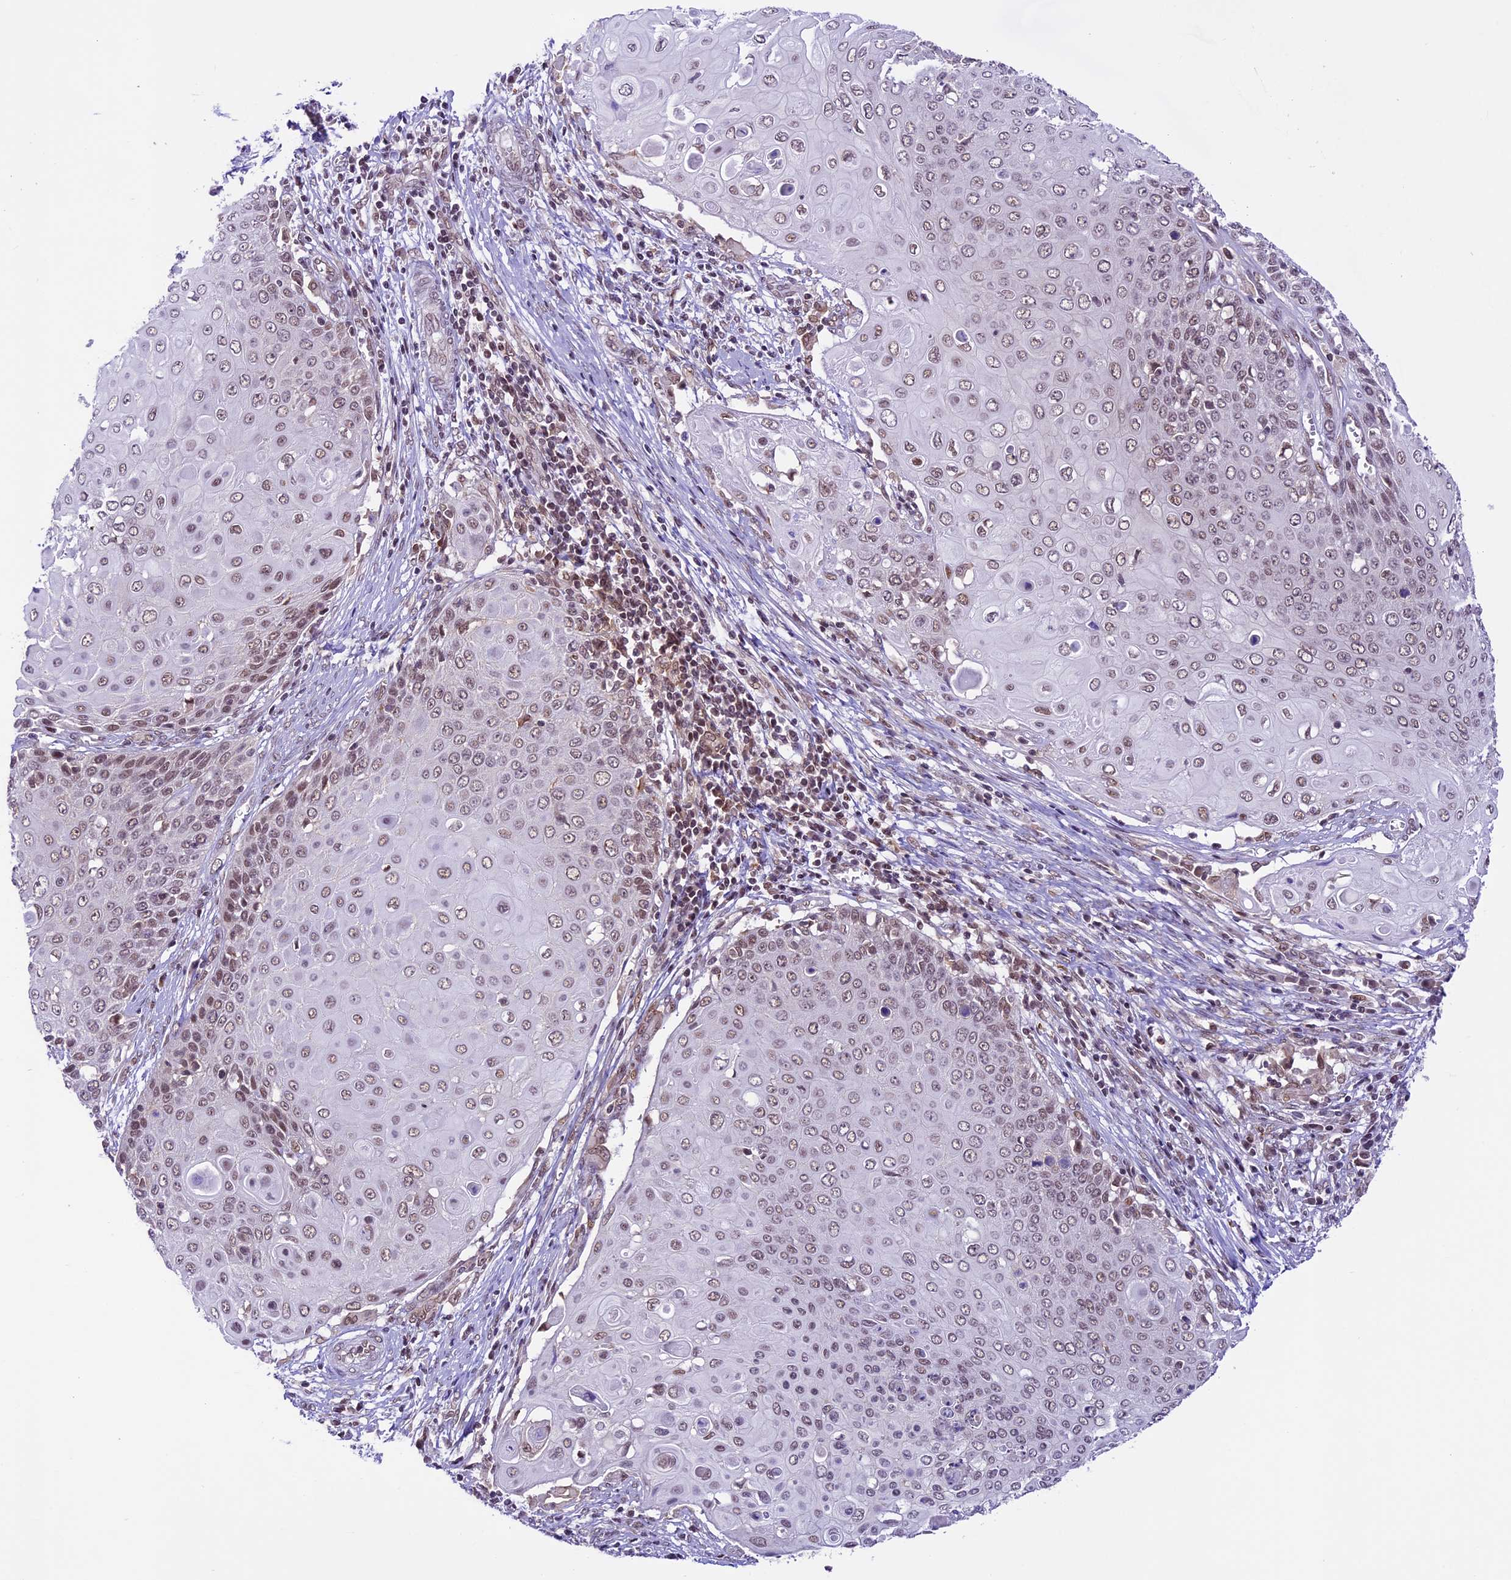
{"staining": {"intensity": "moderate", "quantity": "25%-75%", "location": "nuclear"}, "tissue": "cervical cancer", "cell_type": "Tumor cells", "image_type": "cancer", "snomed": [{"axis": "morphology", "description": "Squamous cell carcinoma, NOS"}, {"axis": "topography", "description": "Cervix"}], "caption": "Immunohistochemistry of human cervical cancer (squamous cell carcinoma) displays medium levels of moderate nuclear positivity in approximately 25%-75% of tumor cells. The protein of interest is stained brown, and the nuclei are stained in blue (DAB (3,3'-diaminobenzidine) IHC with brightfield microscopy, high magnification).", "gene": "SHKBP1", "patient": {"sex": "female", "age": 39}}